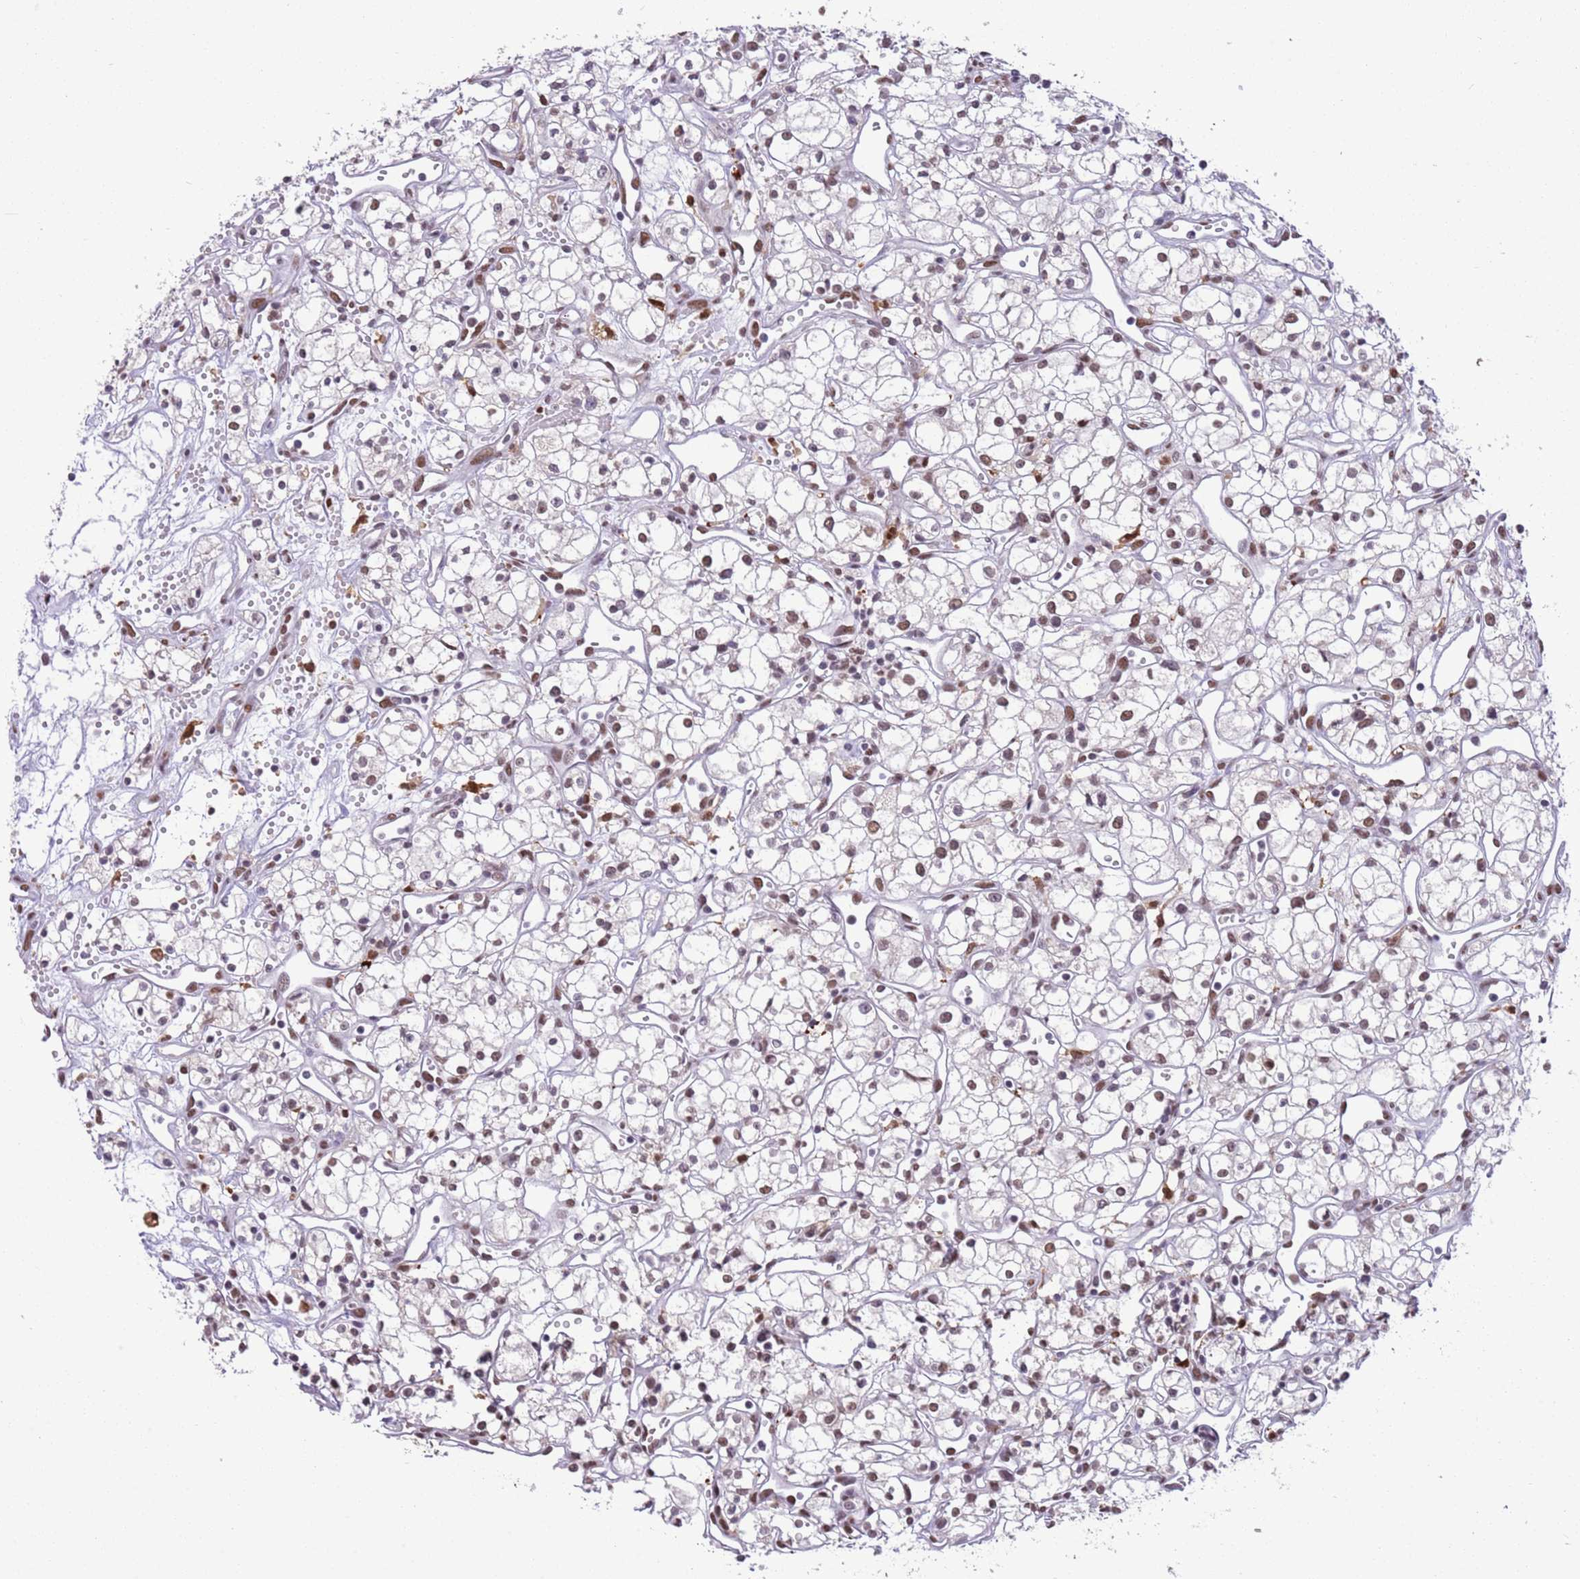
{"staining": {"intensity": "weak", "quantity": "<25%", "location": "nuclear"}, "tissue": "renal cancer", "cell_type": "Tumor cells", "image_type": "cancer", "snomed": [{"axis": "morphology", "description": "Adenocarcinoma, NOS"}, {"axis": "topography", "description": "Kidney"}], "caption": "High power microscopy photomicrograph of an immunohistochemistry photomicrograph of adenocarcinoma (renal), revealing no significant staining in tumor cells.", "gene": "TRIM32", "patient": {"sex": "male", "age": 59}}